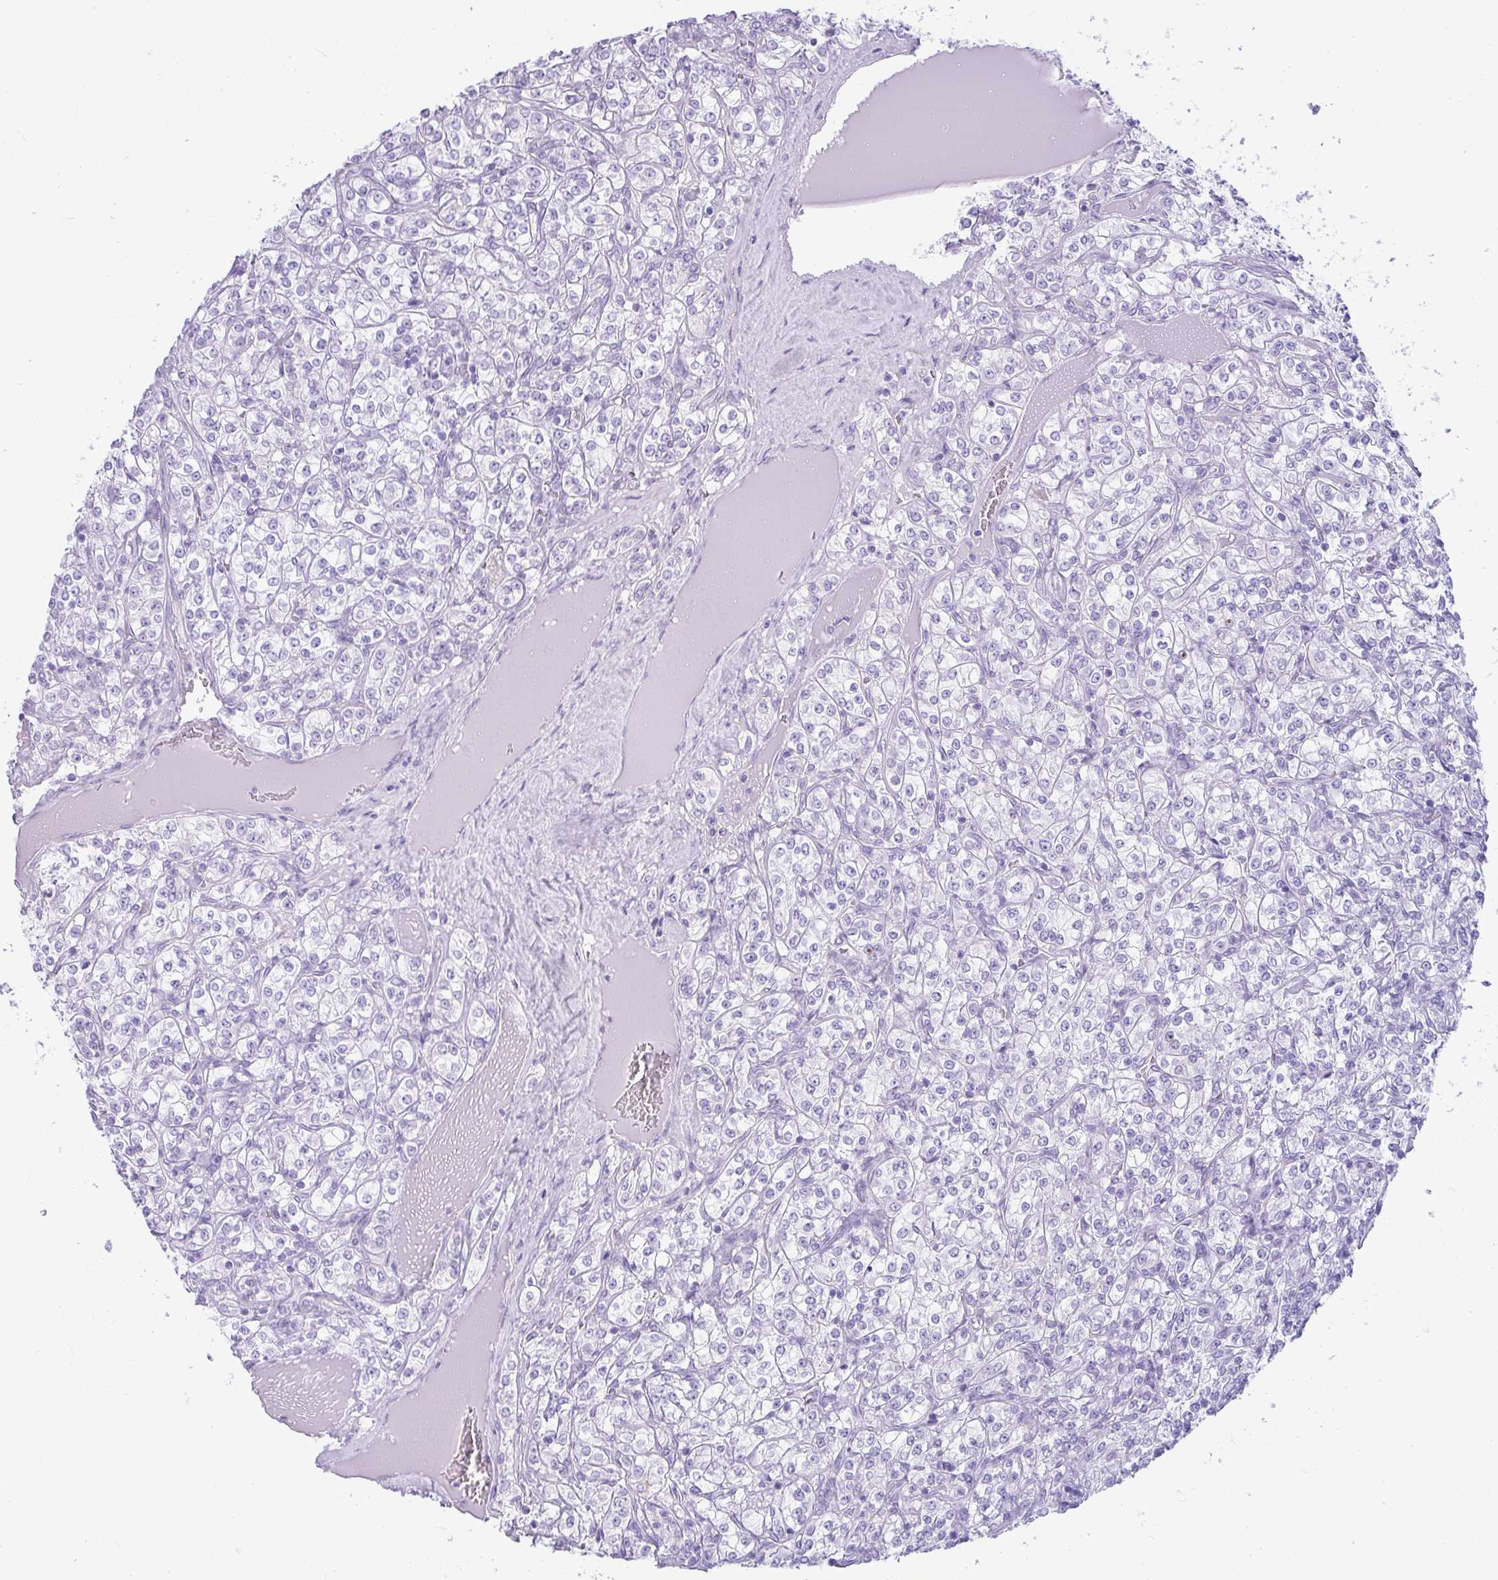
{"staining": {"intensity": "negative", "quantity": "none", "location": "none"}, "tissue": "renal cancer", "cell_type": "Tumor cells", "image_type": "cancer", "snomed": [{"axis": "morphology", "description": "Adenocarcinoma, NOS"}, {"axis": "topography", "description": "Kidney"}], "caption": "Renal cancer (adenocarcinoma) was stained to show a protein in brown. There is no significant positivity in tumor cells.", "gene": "RASL10A", "patient": {"sex": "male", "age": 77}}